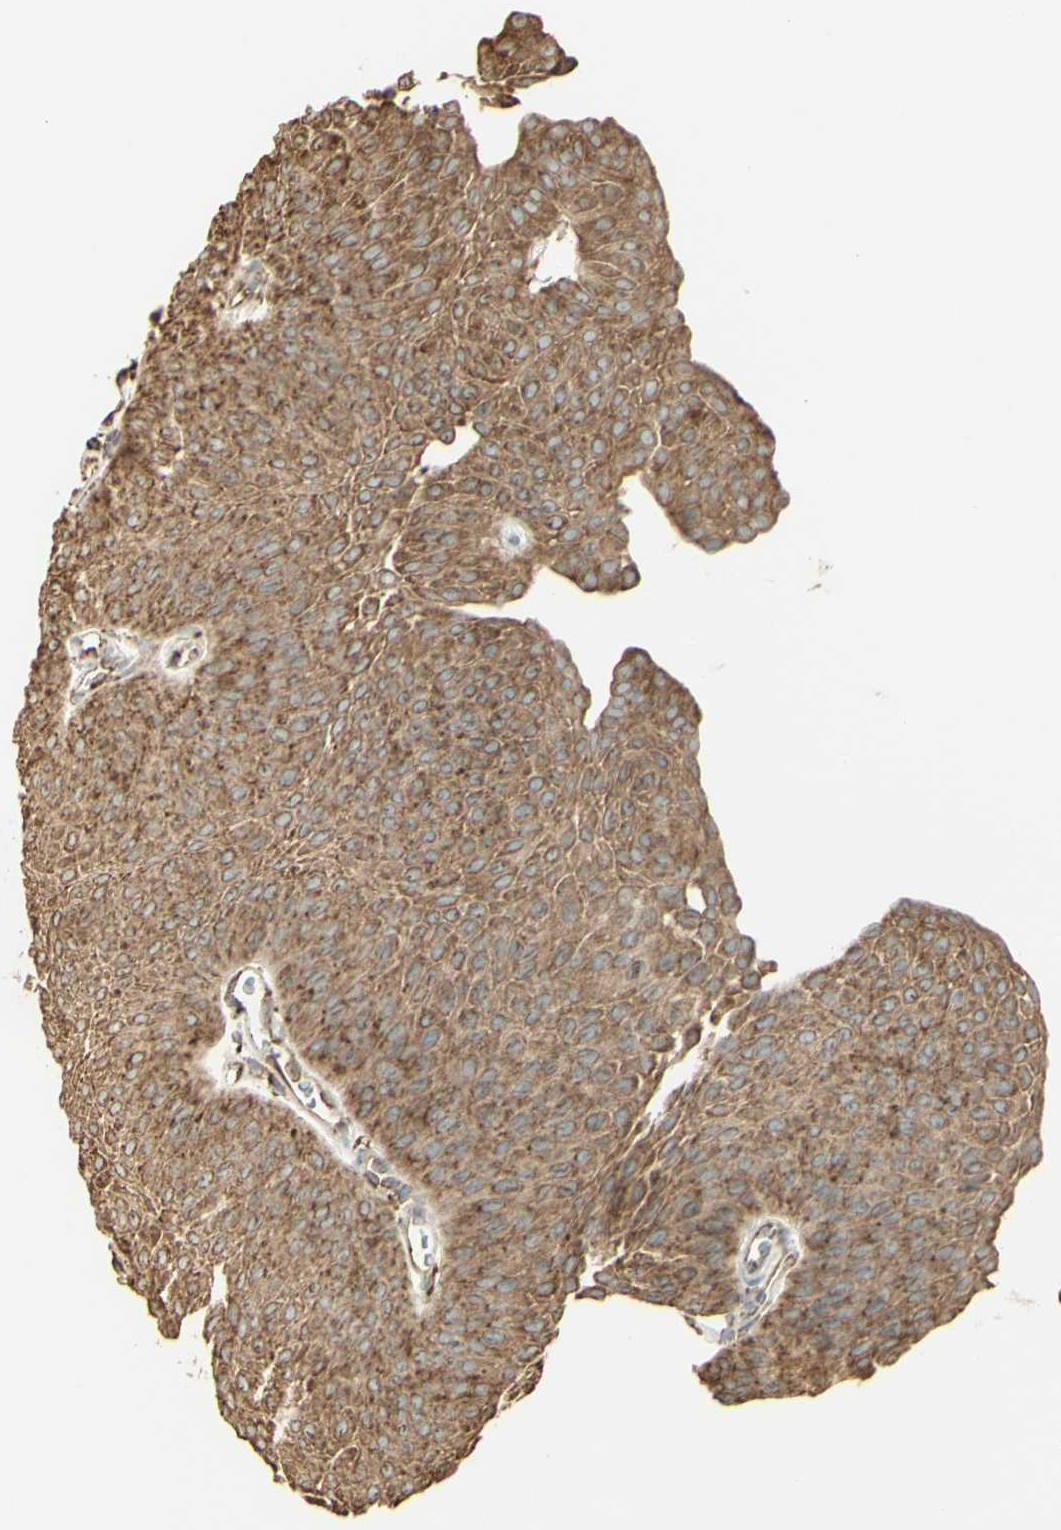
{"staining": {"intensity": "moderate", "quantity": ">75%", "location": "cytoplasmic/membranous"}, "tissue": "urothelial cancer", "cell_type": "Tumor cells", "image_type": "cancer", "snomed": [{"axis": "morphology", "description": "Urothelial carcinoma, Low grade"}, {"axis": "topography", "description": "Urinary bladder"}], "caption": "Immunohistochemistry (IHC) micrograph of neoplastic tissue: human urothelial carcinoma (low-grade) stained using IHC demonstrates medium levels of moderate protein expression localized specifically in the cytoplasmic/membranous of tumor cells, appearing as a cytoplasmic/membranous brown color.", "gene": "EEF1B2", "patient": {"sex": "female", "age": 60}}